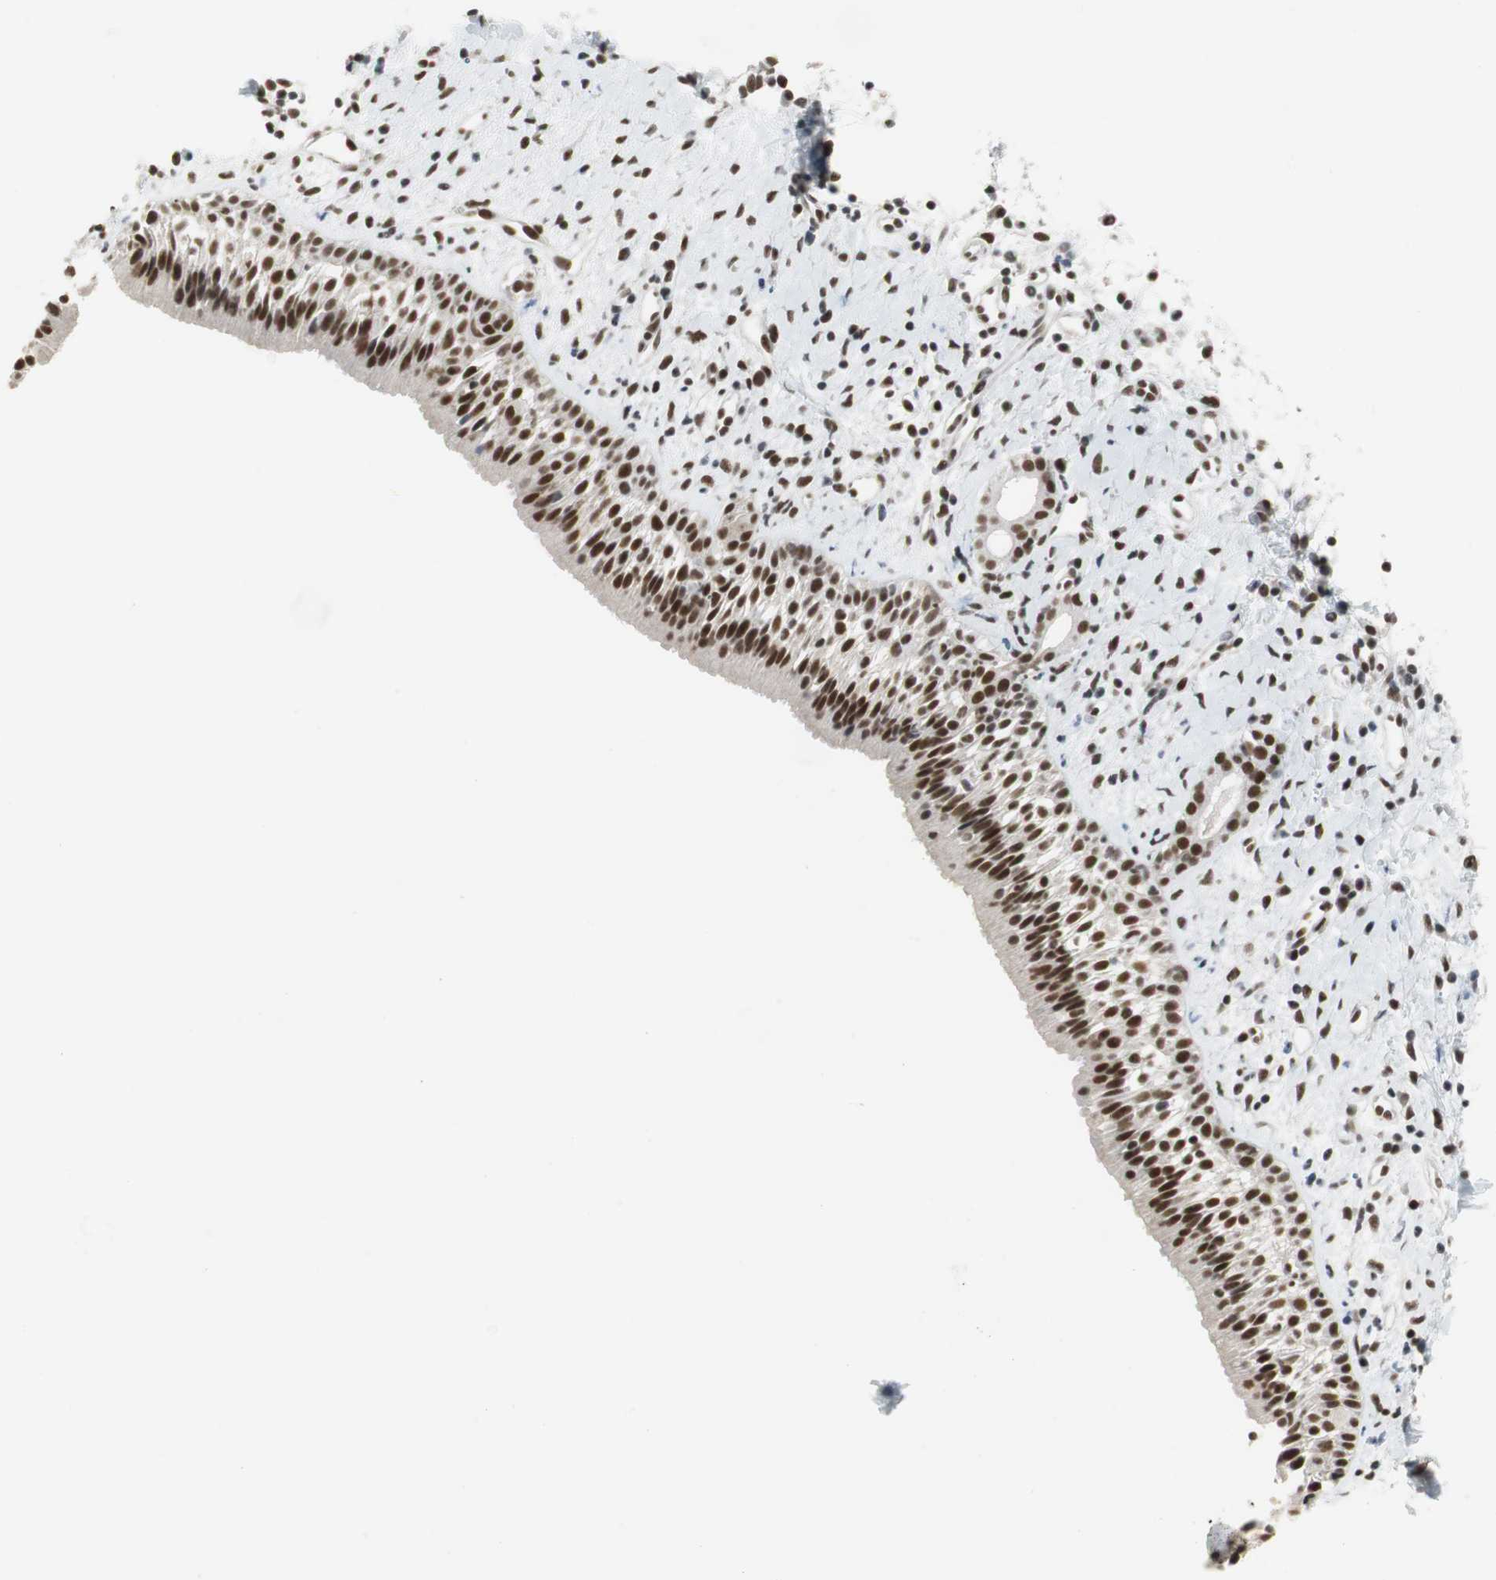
{"staining": {"intensity": "strong", "quantity": ">75%", "location": "nuclear"}, "tissue": "nasopharynx", "cell_type": "Respiratory epithelial cells", "image_type": "normal", "snomed": [{"axis": "morphology", "description": "Normal tissue, NOS"}, {"axis": "topography", "description": "Nasopharynx"}], "caption": "Unremarkable nasopharynx shows strong nuclear positivity in approximately >75% of respiratory epithelial cells.", "gene": "RTF1", "patient": {"sex": "male", "age": 22}}